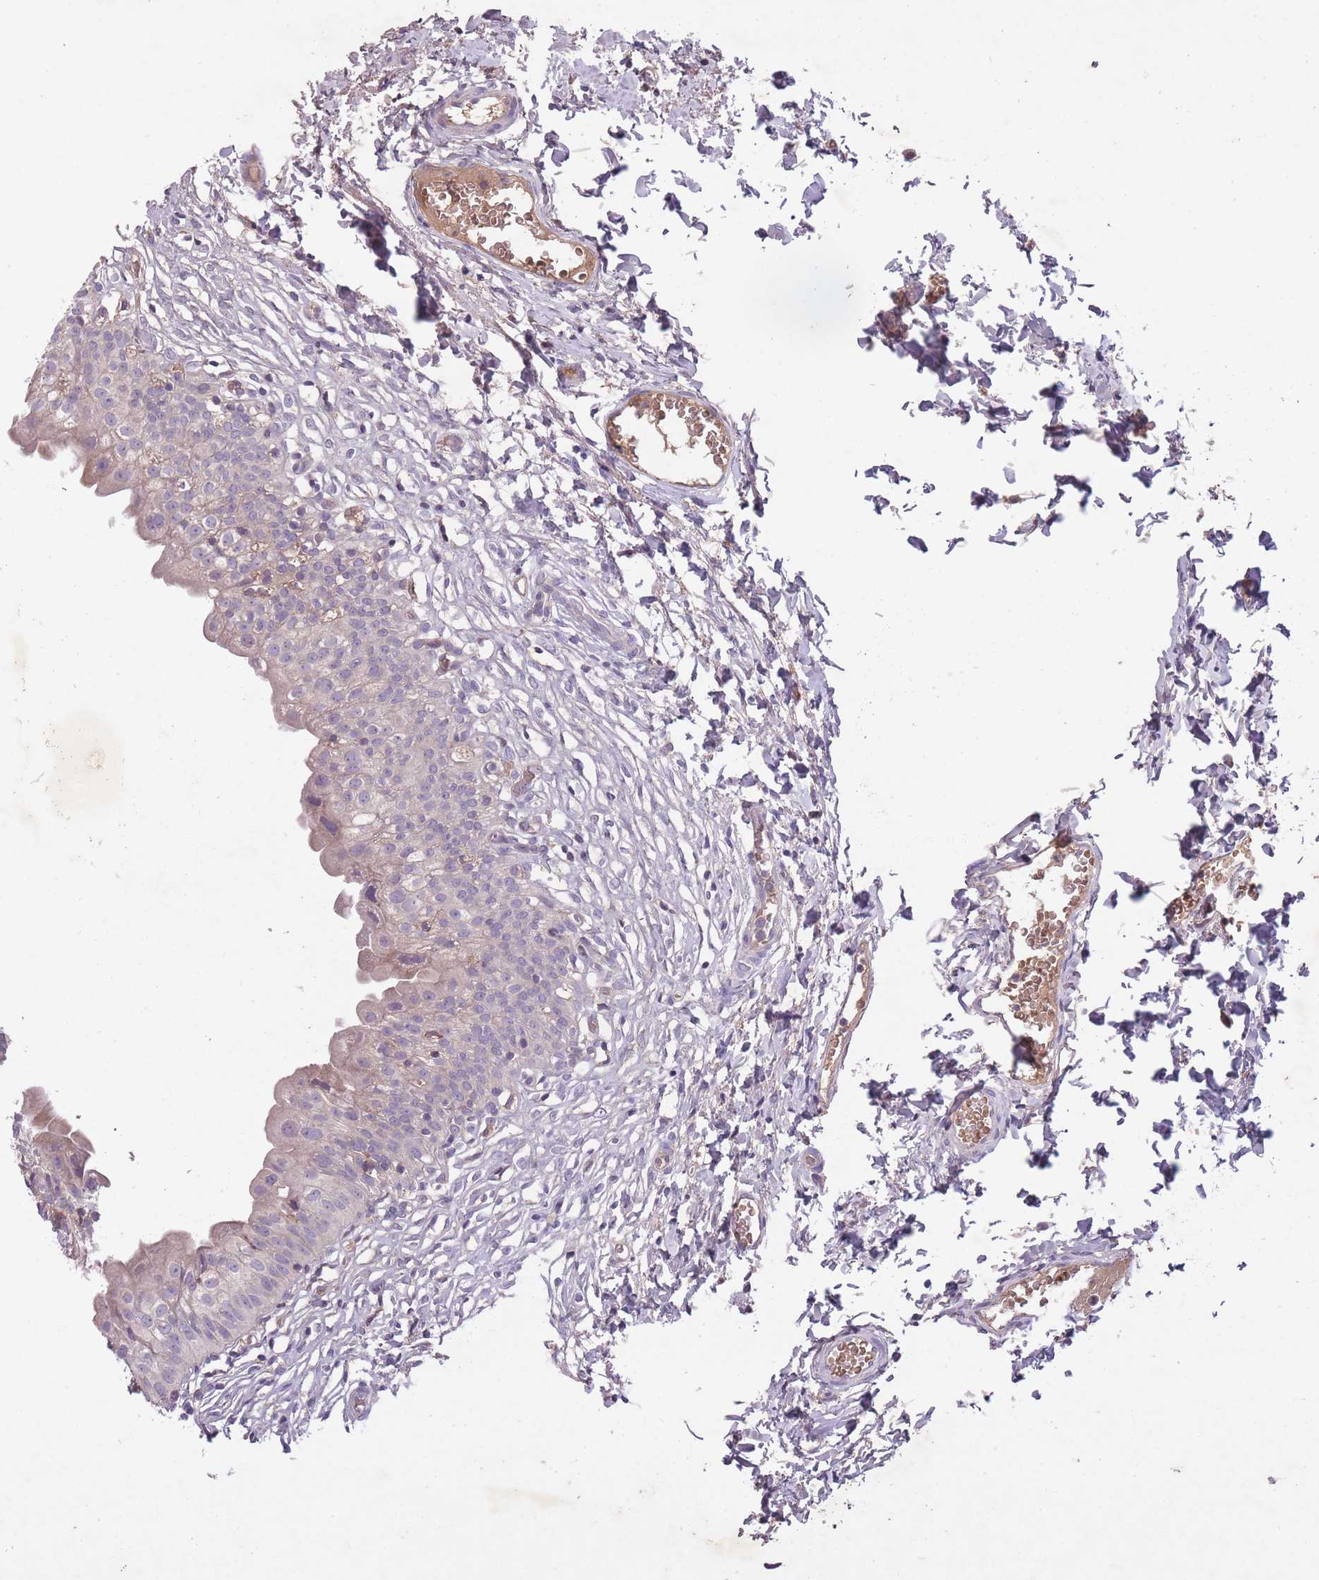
{"staining": {"intensity": "negative", "quantity": "none", "location": "none"}, "tissue": "urinary bladder", "cell_type": "Urothelial cells", "image_type": "normal", "snomed": [{"axis": "morphology", "description": "Normal tissue, NOS"}, {"axis": "topography", "description": "Urinary bladder"}], "caption": "The histopathology image demonstrates no staining of urothelial cells in unremarkable urinary bladder.", "gene": "OR2V1", "patient": {"sex": "male", "age": 55}}